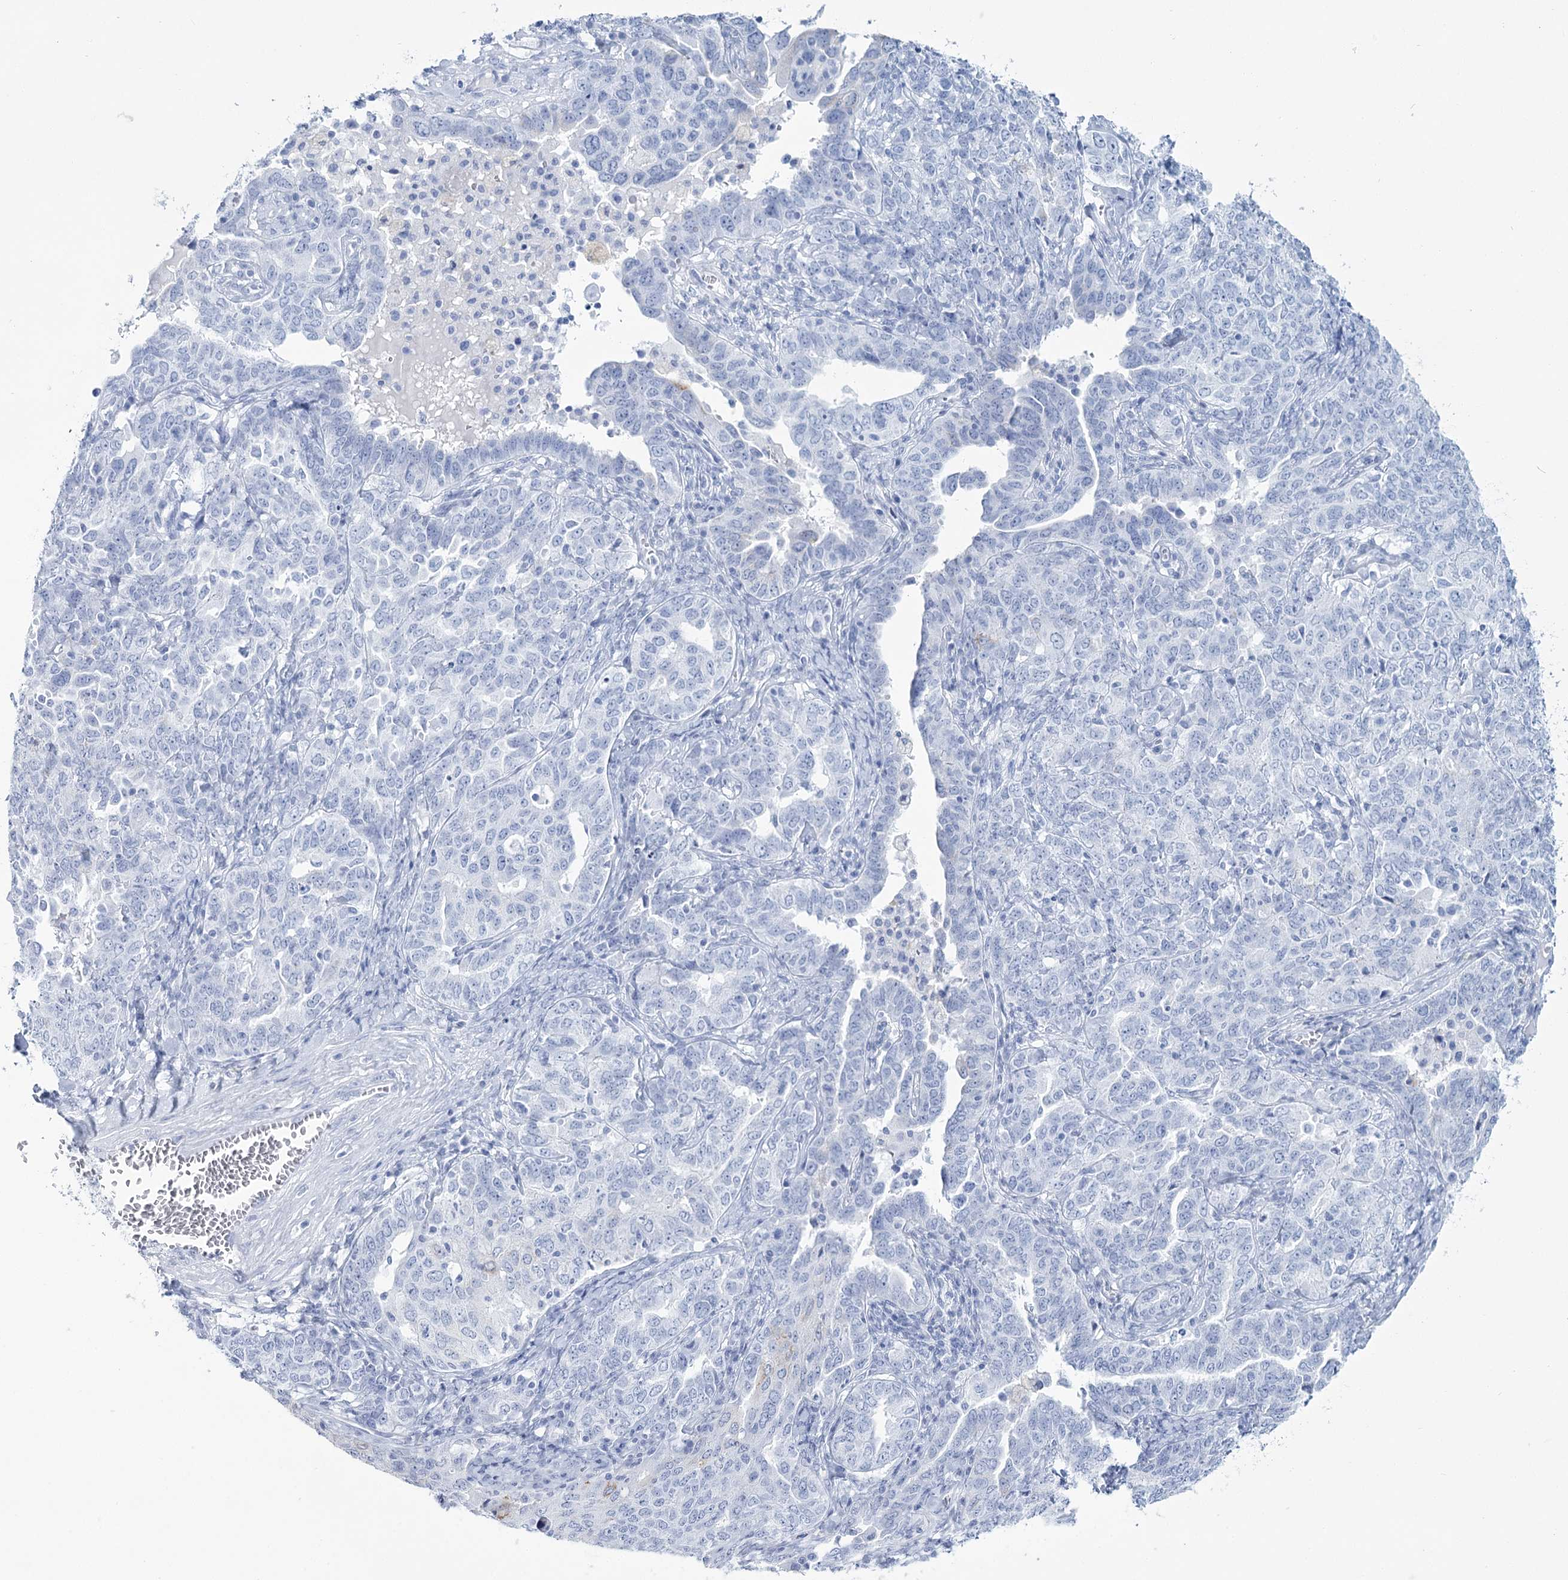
{"staining": {"intensity": "negative", "quantity": "none", "location": "none"}, "tissue": "ovarian cancer", "cell_type": "Tumor cells", "image_type": "cancer", "snomed": [{"axis": "morphology", "description": "Carcinoma, endometroid"}, {"axis": "topography", "description": "Ovary"}], "caption": "High magnification brightfield microscopy of ovarian cancer (endometroid carcinoma) stained with DAB (3,3'-diaminobenzidine) (brown) and counterstained with hematoxylin (blue): tumor cells show no significant staining.", "gene": "RNF186", "patient": {"sex": "female", "age": 62}}